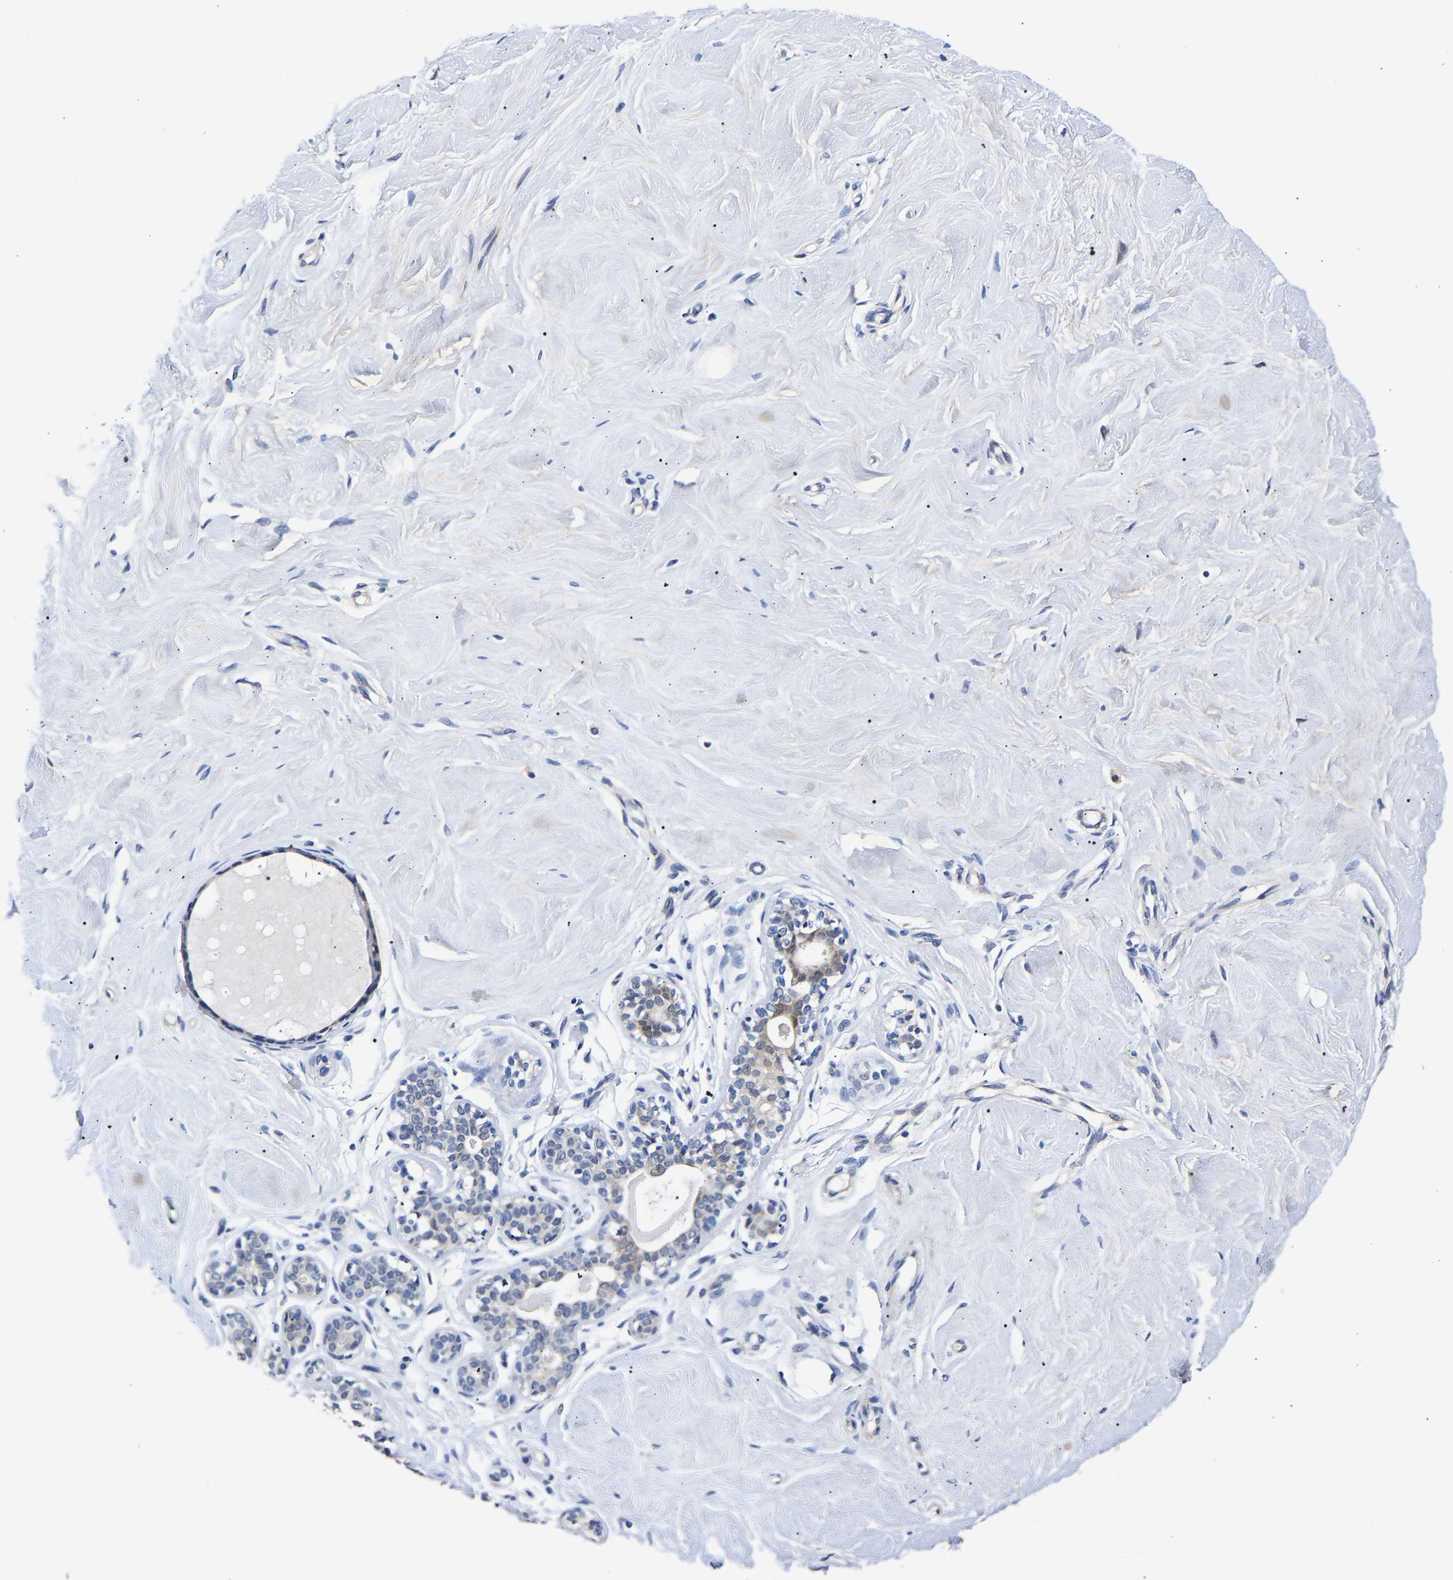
{"staining": {"intensity": "moderate", "quantity": "<25%", "location": "cytoplasmic/membranous"}, "tissue": "breast", "cell_type": "Glandular cells", "image_type": "normal", "snomed": [{"axis": "morphology", "description": "Normal tissue, NOS"}, {"axis": "topography", "description": "Breast"}], "caption": "Immunohistochemistry (IHC) of unremarkable breast demonstrates low levels of moderate cytoplasmic/membranous staining in about <25% of glandular cells. The staining is performed using DAB (3,3'-diaminobenzidine) brown chromogen to label protein expression. The nuclei are counter-stained blue using hematoxylin.", "gene": "CCDC6", "patient": {"sex": "female", "age": 23}}